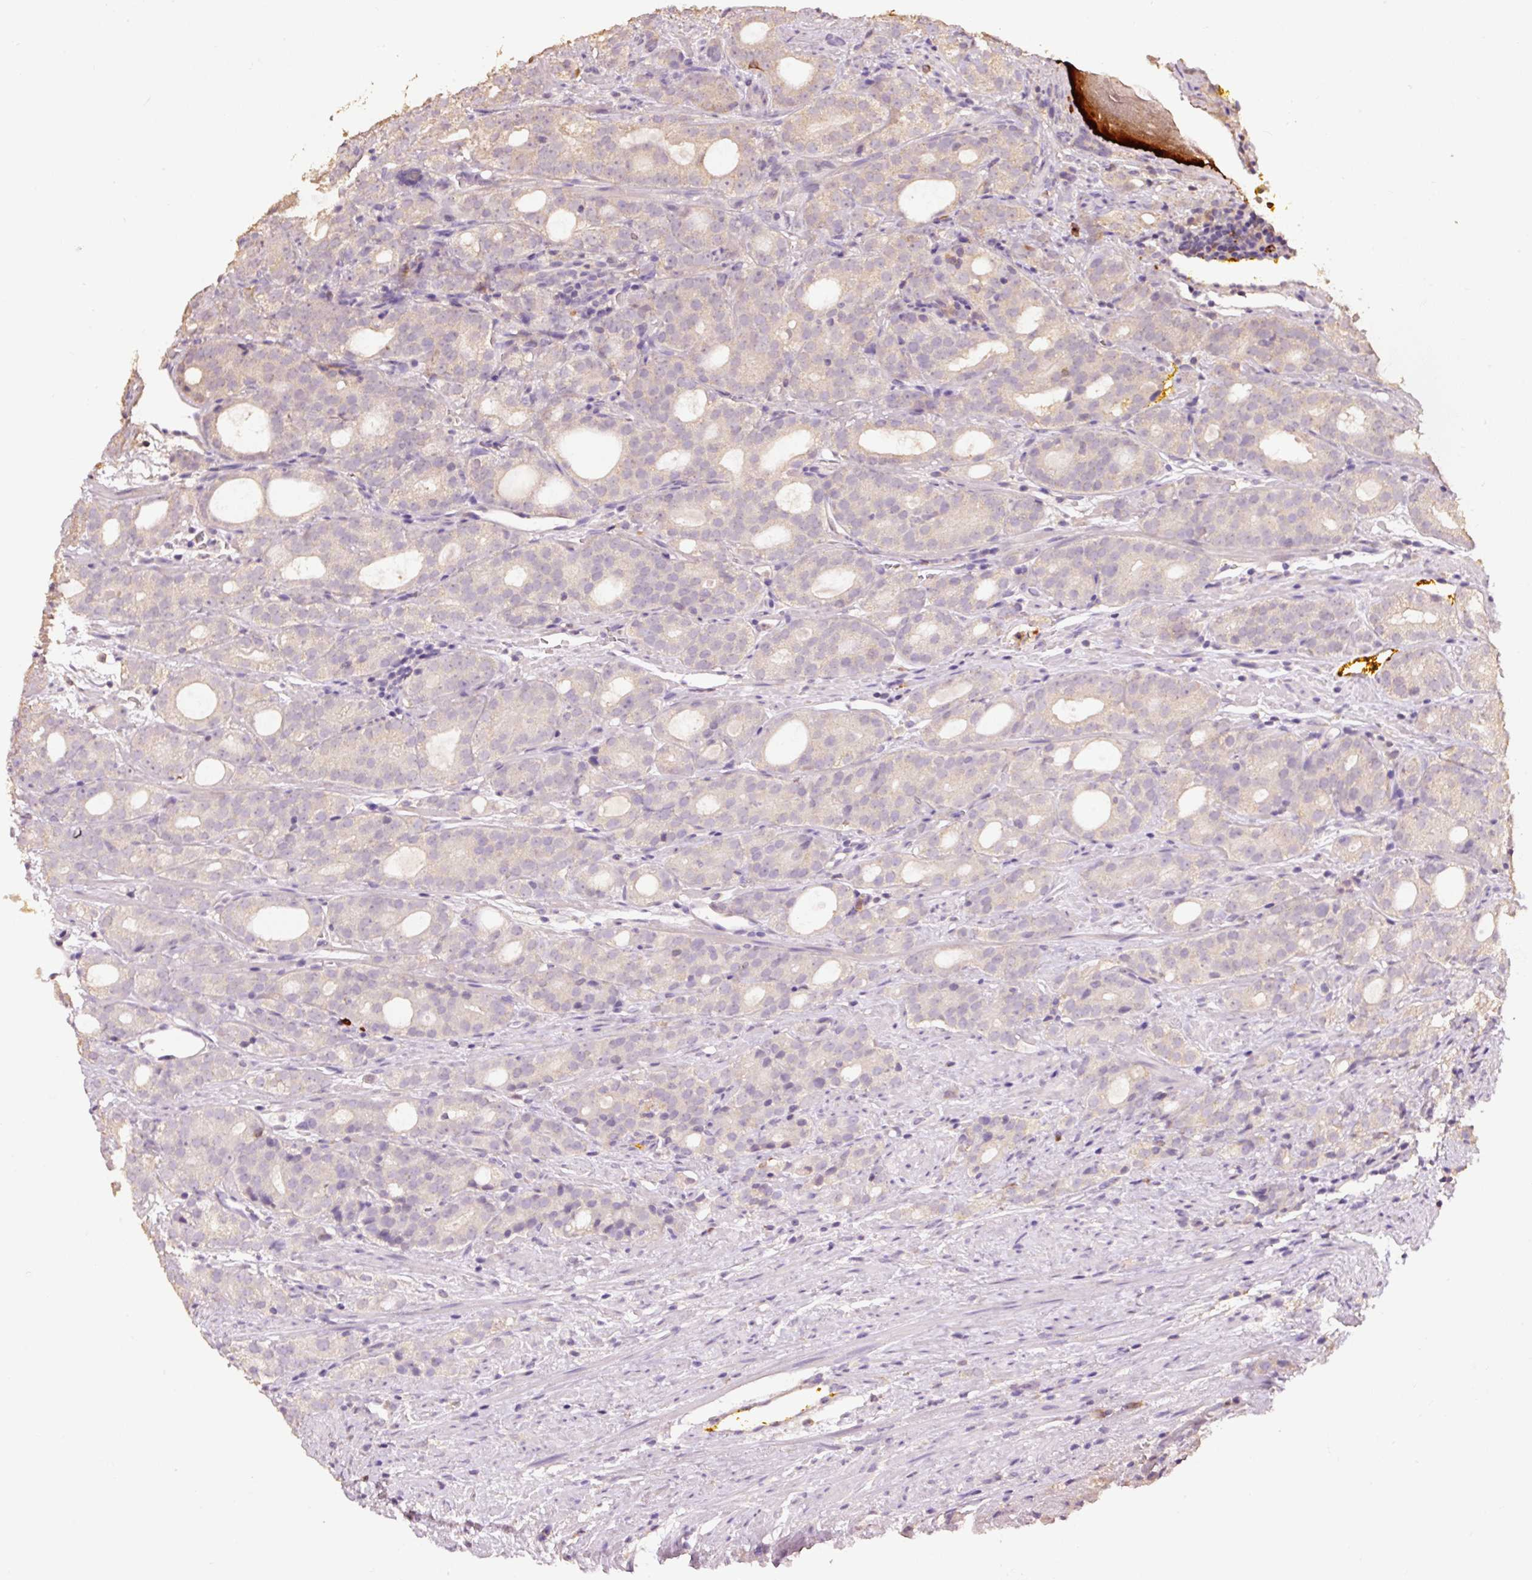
{"staining": {"intensity": "weak", "quantity": "25%-75%", "location": "cytoplasmic/membranous"}, "tissue": "prostate cancer", "cell_type": "Tumor cells", "image_type": "cancer", "snomed": [{"axis": "morphology", "description": "Adenocarcinoma, High grade"}, {"axis": "topography", "description": "Prostate"}], "caption": "Human prostate adenocarcinoma (high-grade) stained with a brown dye reveals weak cytoplasmic/membranous positive staining in approximately 25%-75% of tumor cells.", "gene": "HERC2", "patient": {"sex": "male", "age": 64}}